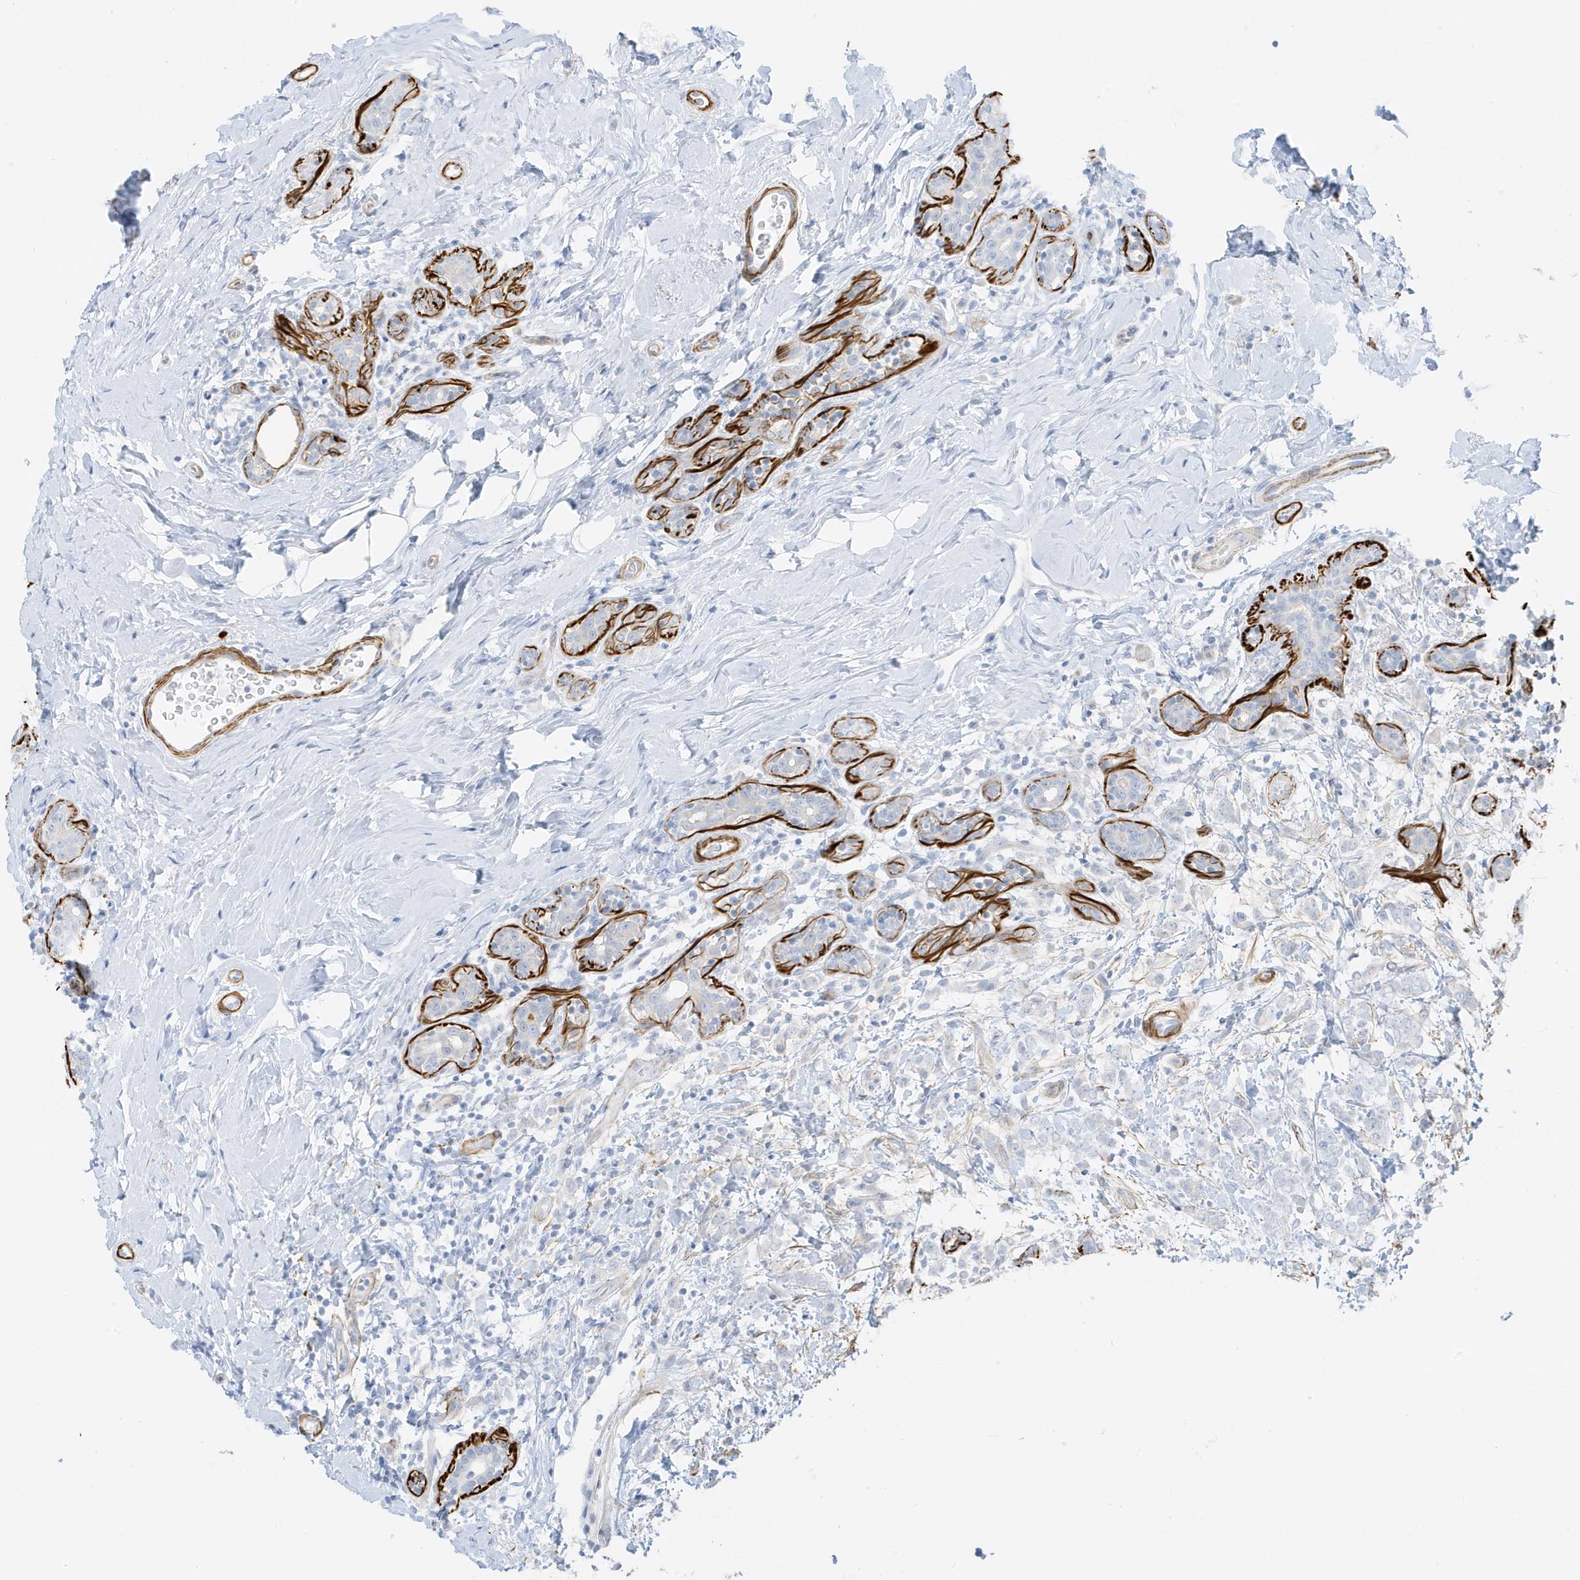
{"staining": {"intensity": "negative", "quantity": "none", "location": "none"}, "tissue": "breast cancer", "cell_type": "Tumor cells", "image_type": "cancer", "snomed": [{"axis": "morphology", "description": "Normal tissue, NOS"}, {"axis": "morphology", "description": "Lobular carcinoma"}, {"axis": "topography", "description": "Breast"}], "caption": "Immunohistochemical staining of human breast cancer (lobular carcinoma) exhibits no significant positivity in tumor cells.", "gene": "SLC22A13", "patient": {"sex": "female", "age": 47}}